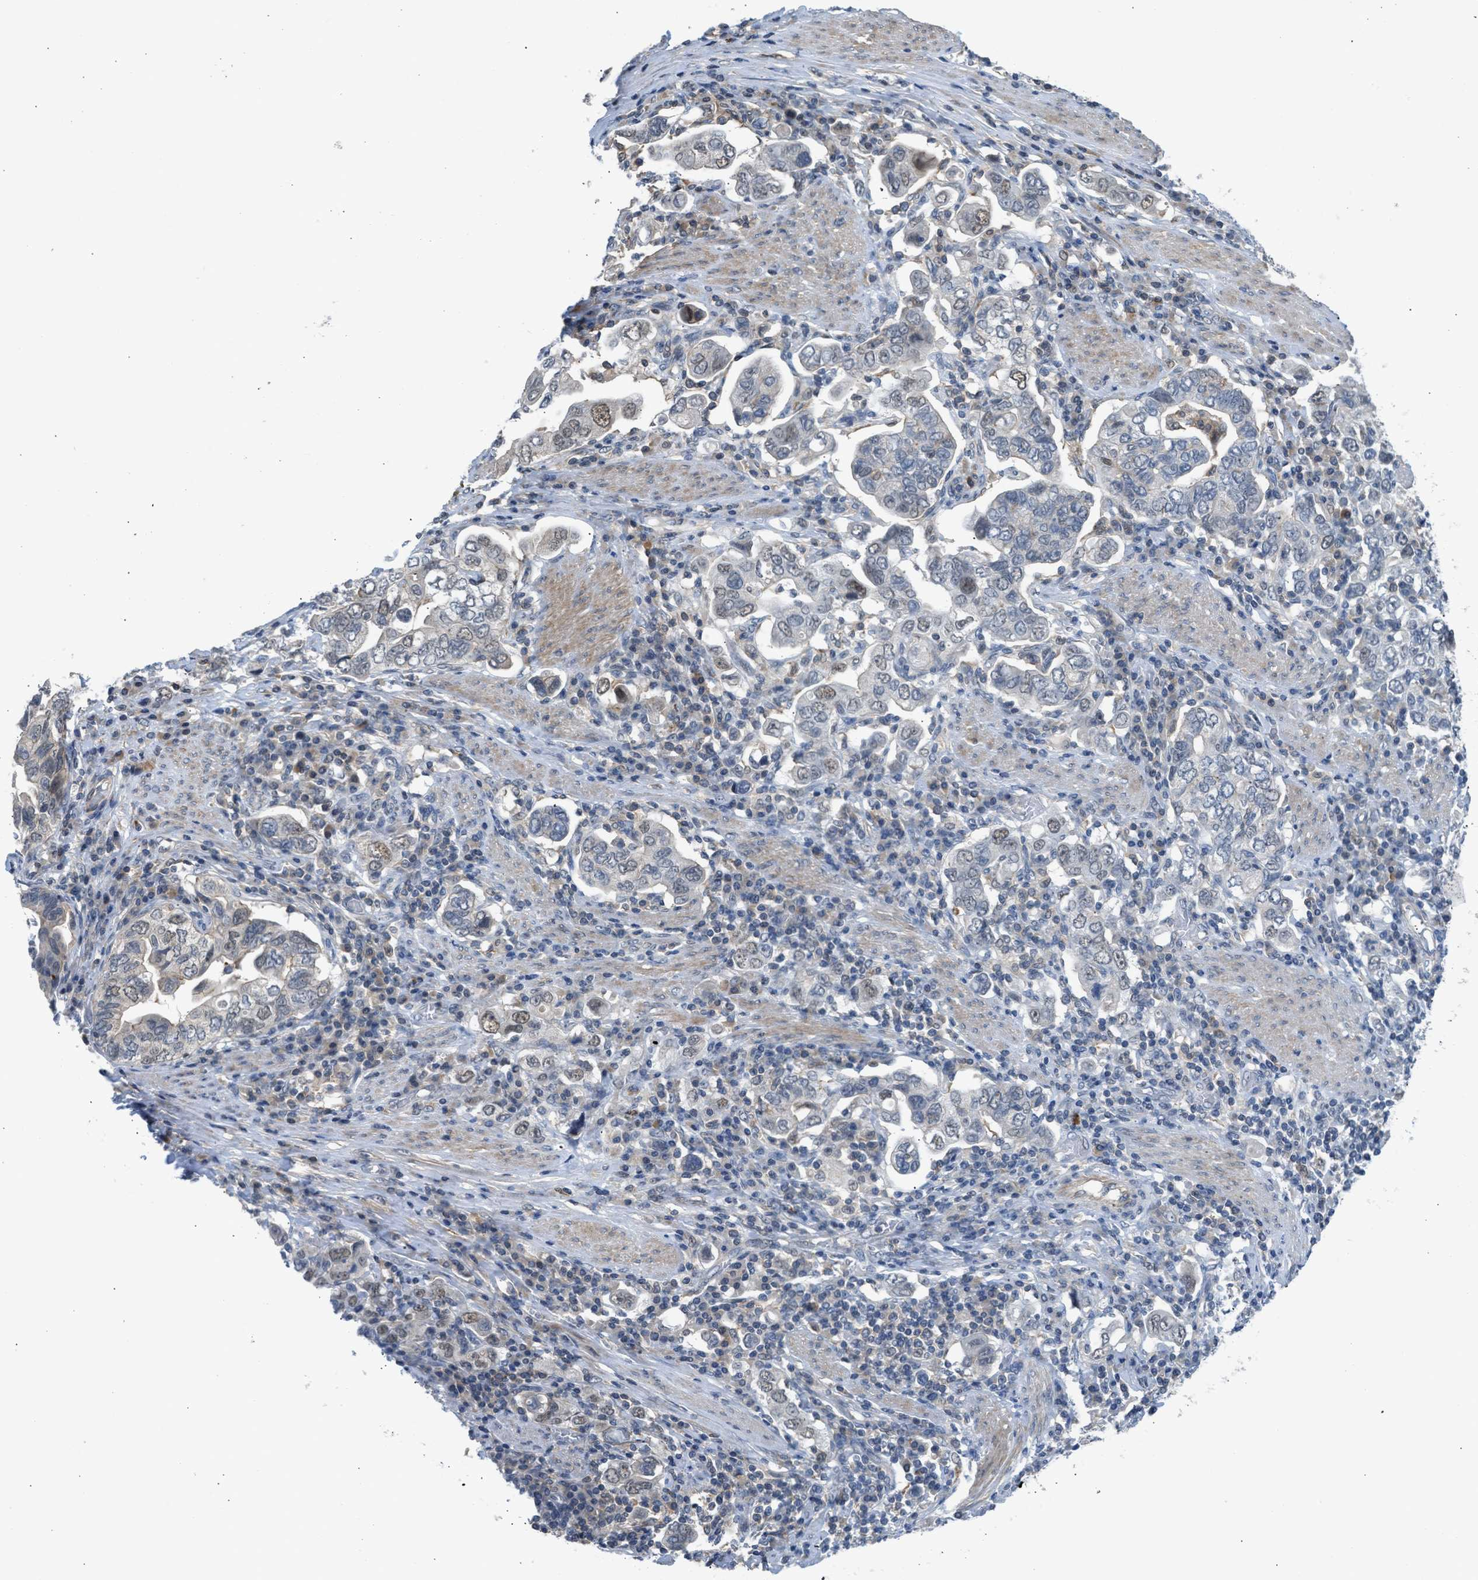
{"staining": {"intensity": "weak", "quantity": "<25%", "location": "nuclear"}, "tissue": "stomach cancer", "cell_type": "Tumor cells", "image_type": "cancer", "snomed": [{"axis": "morphology", "description": "Adenocarcinoma, NOS"}, {"axis": "topography", "description": "Stomach, upper"}], "caption": "The histopathology image reveals no significant positivity in tumor cells of stomach cancer.", "gene": "TTBK2", "patient": {"sex": "male", "age": 62}}